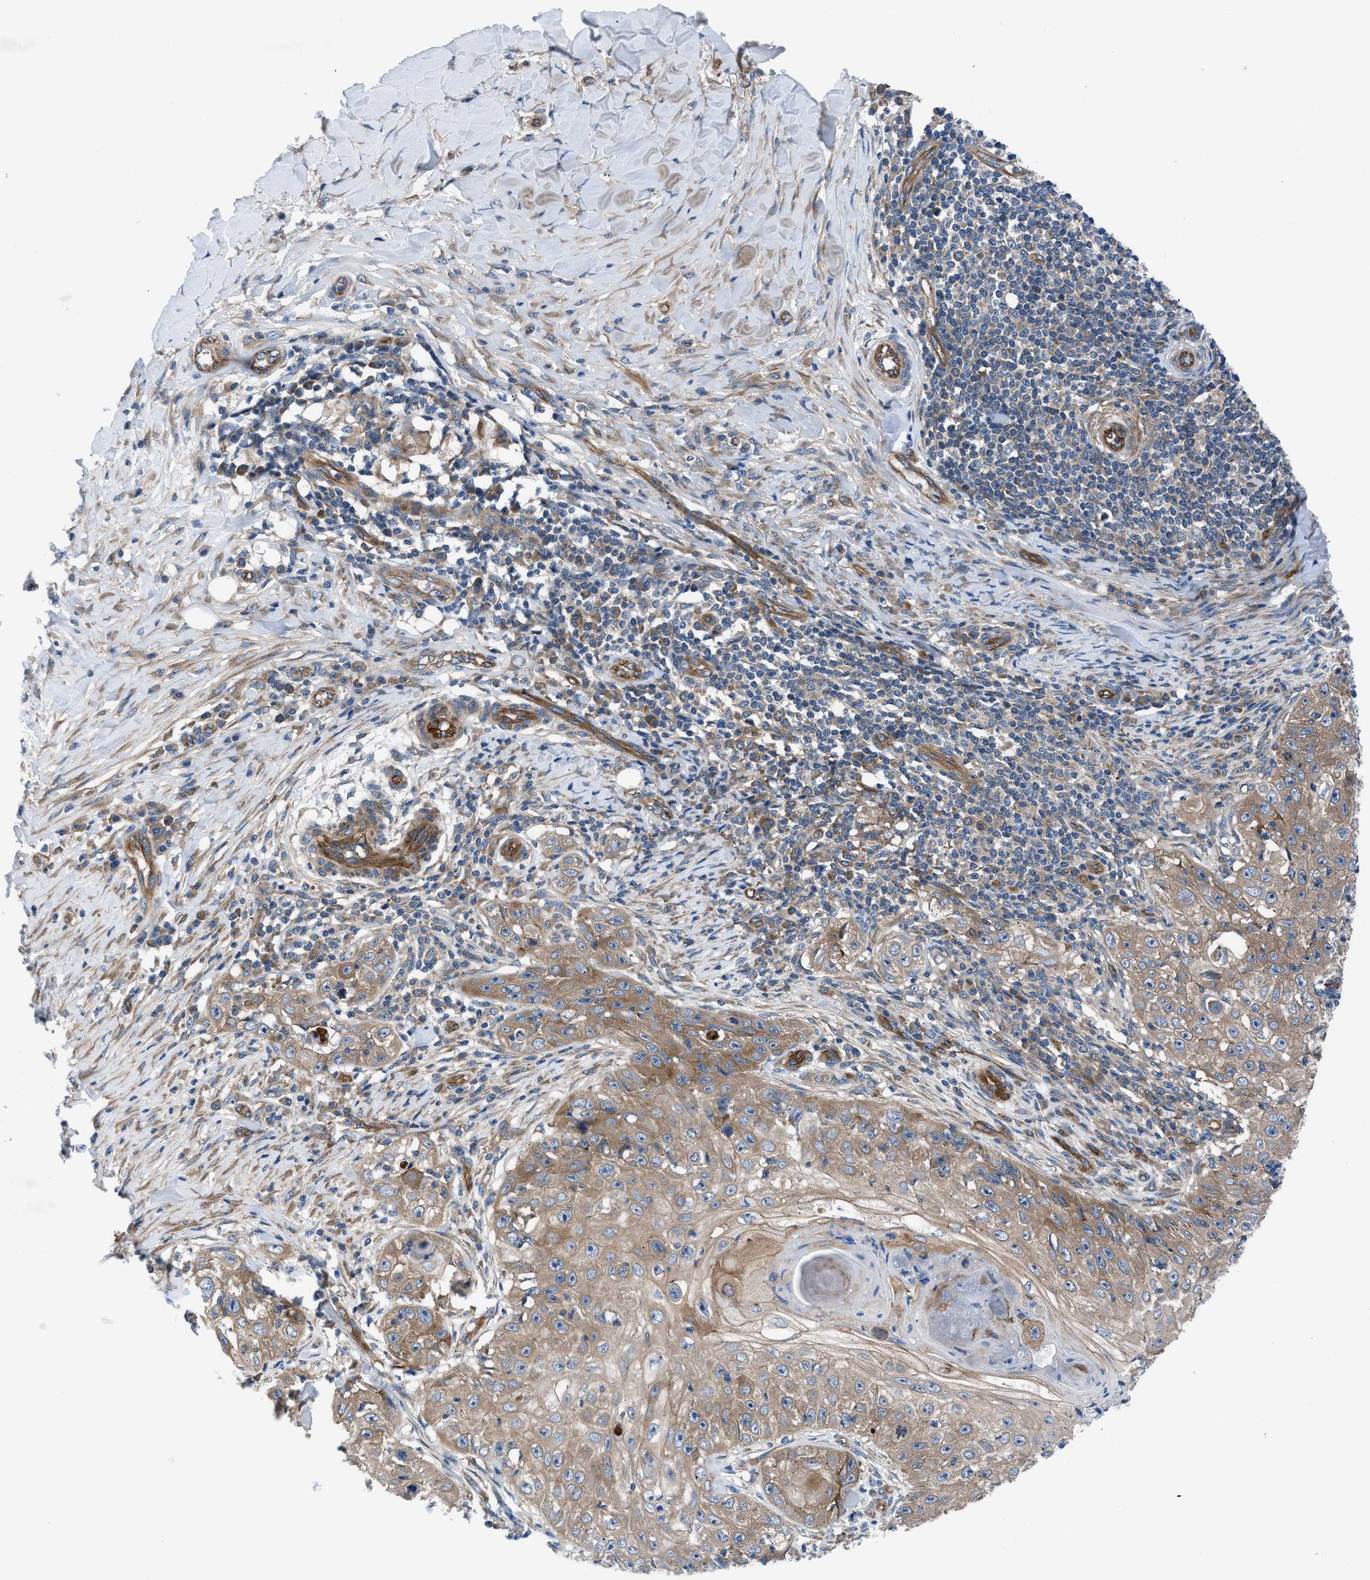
{"staining": {"intensity": "moderate", "quantity": ">75%", "location": "cytoplasmic/membranous"}, "tissue": "skin cancer", "cell_type": "Tumor cells", "image_type": "cancer", "snomed": [{"axis": "morphology", "description": "Squamous cell carcinoma, NOS"}, {"axis": "topography", "description": "Skin"}], "caption": "Immunohistochemistry (IHC) micrograph of squamous cell carcinoma (skin) stained for a protein (brown), which demonstrates medium levels of moderate cytoplasmic/membranous positivity in approximately >75% of tumor cells.", "gene": "TRIP4", "patient": {"sex": "male", "age": 86}}